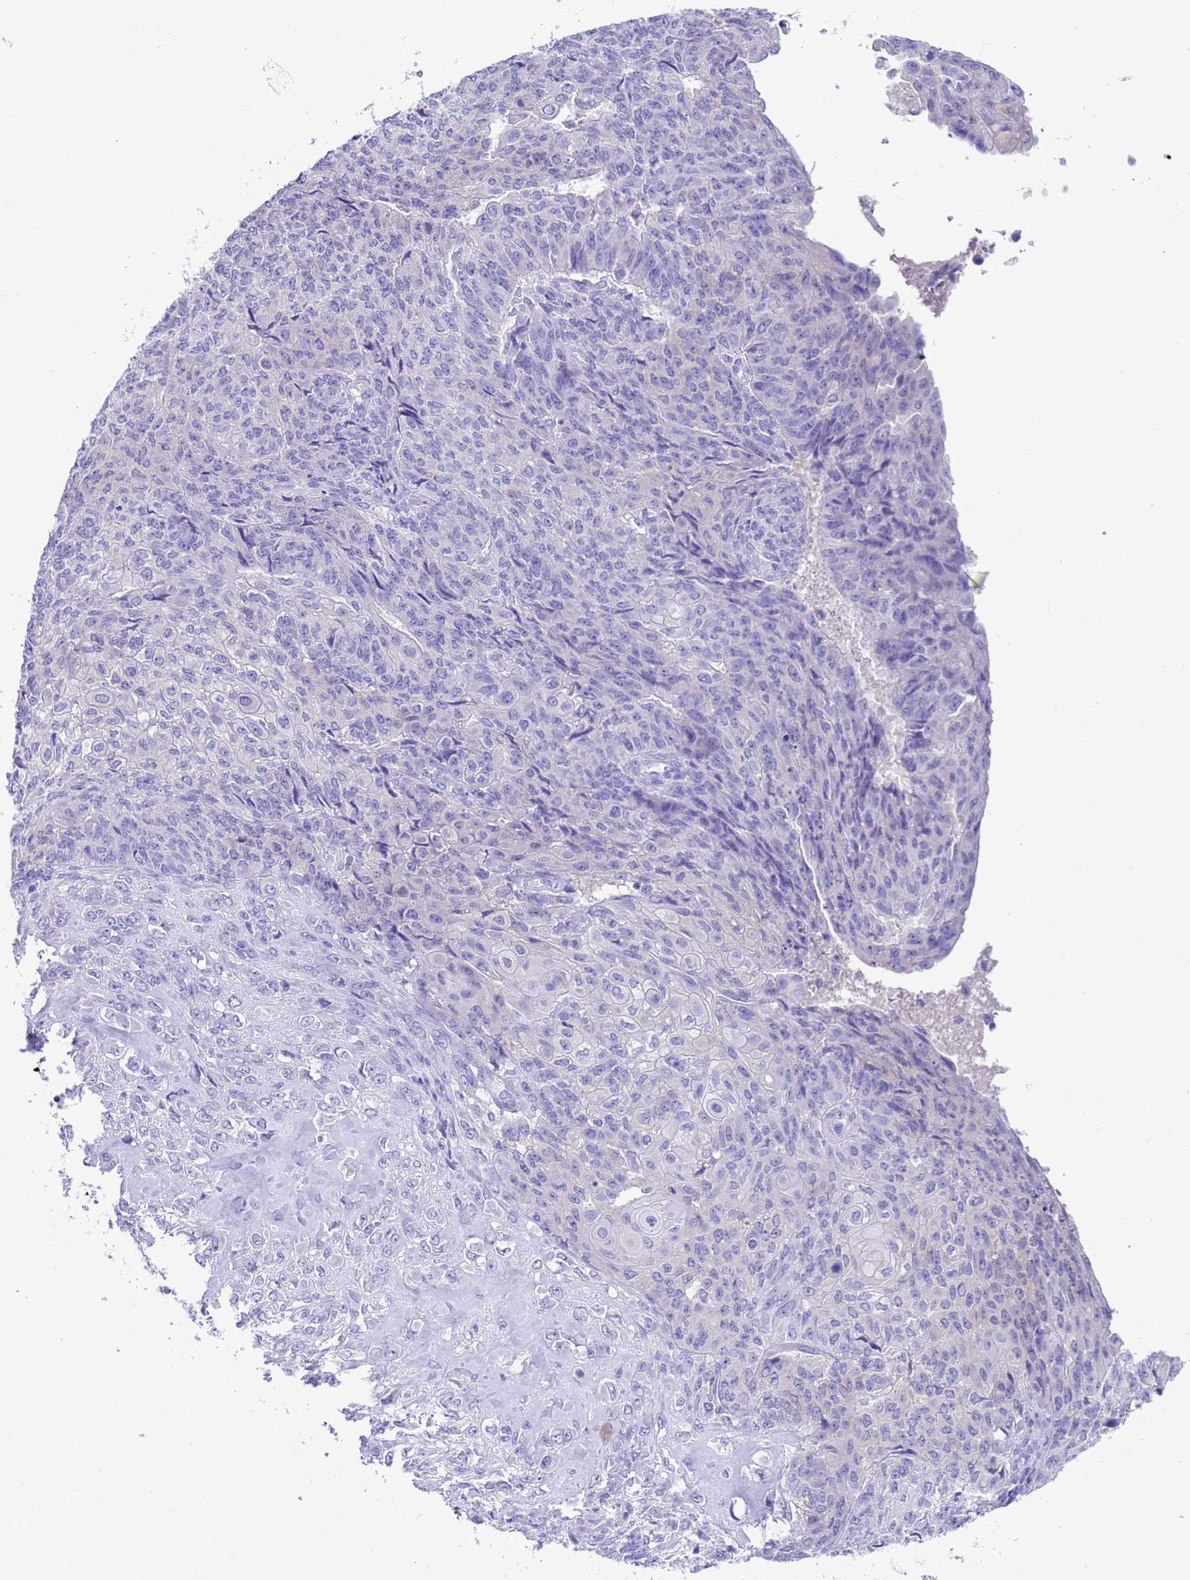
{"staining": {"intensity": "negative", "quantity": "none", "location": "none"}, "tissue": "endometrial cancer", "cell_type": "Tumor cells", "image_type": "cancer", "snomed": [{"axis": "morphology", "description": "Adenocarcinoma, NOS"}, {"axis": "topography", "description": "Endometrium"}], "caption": "DAB (3,3'-diaminobenzidine) immunohistochemical staining of endometrial cancer displays no significant positivity in tumor cells. (DAB (3,3'-diaminobenzidine) IHC, high magnification).", "gene": "USP38", "patient": {"sex": "female", "age": 32}}